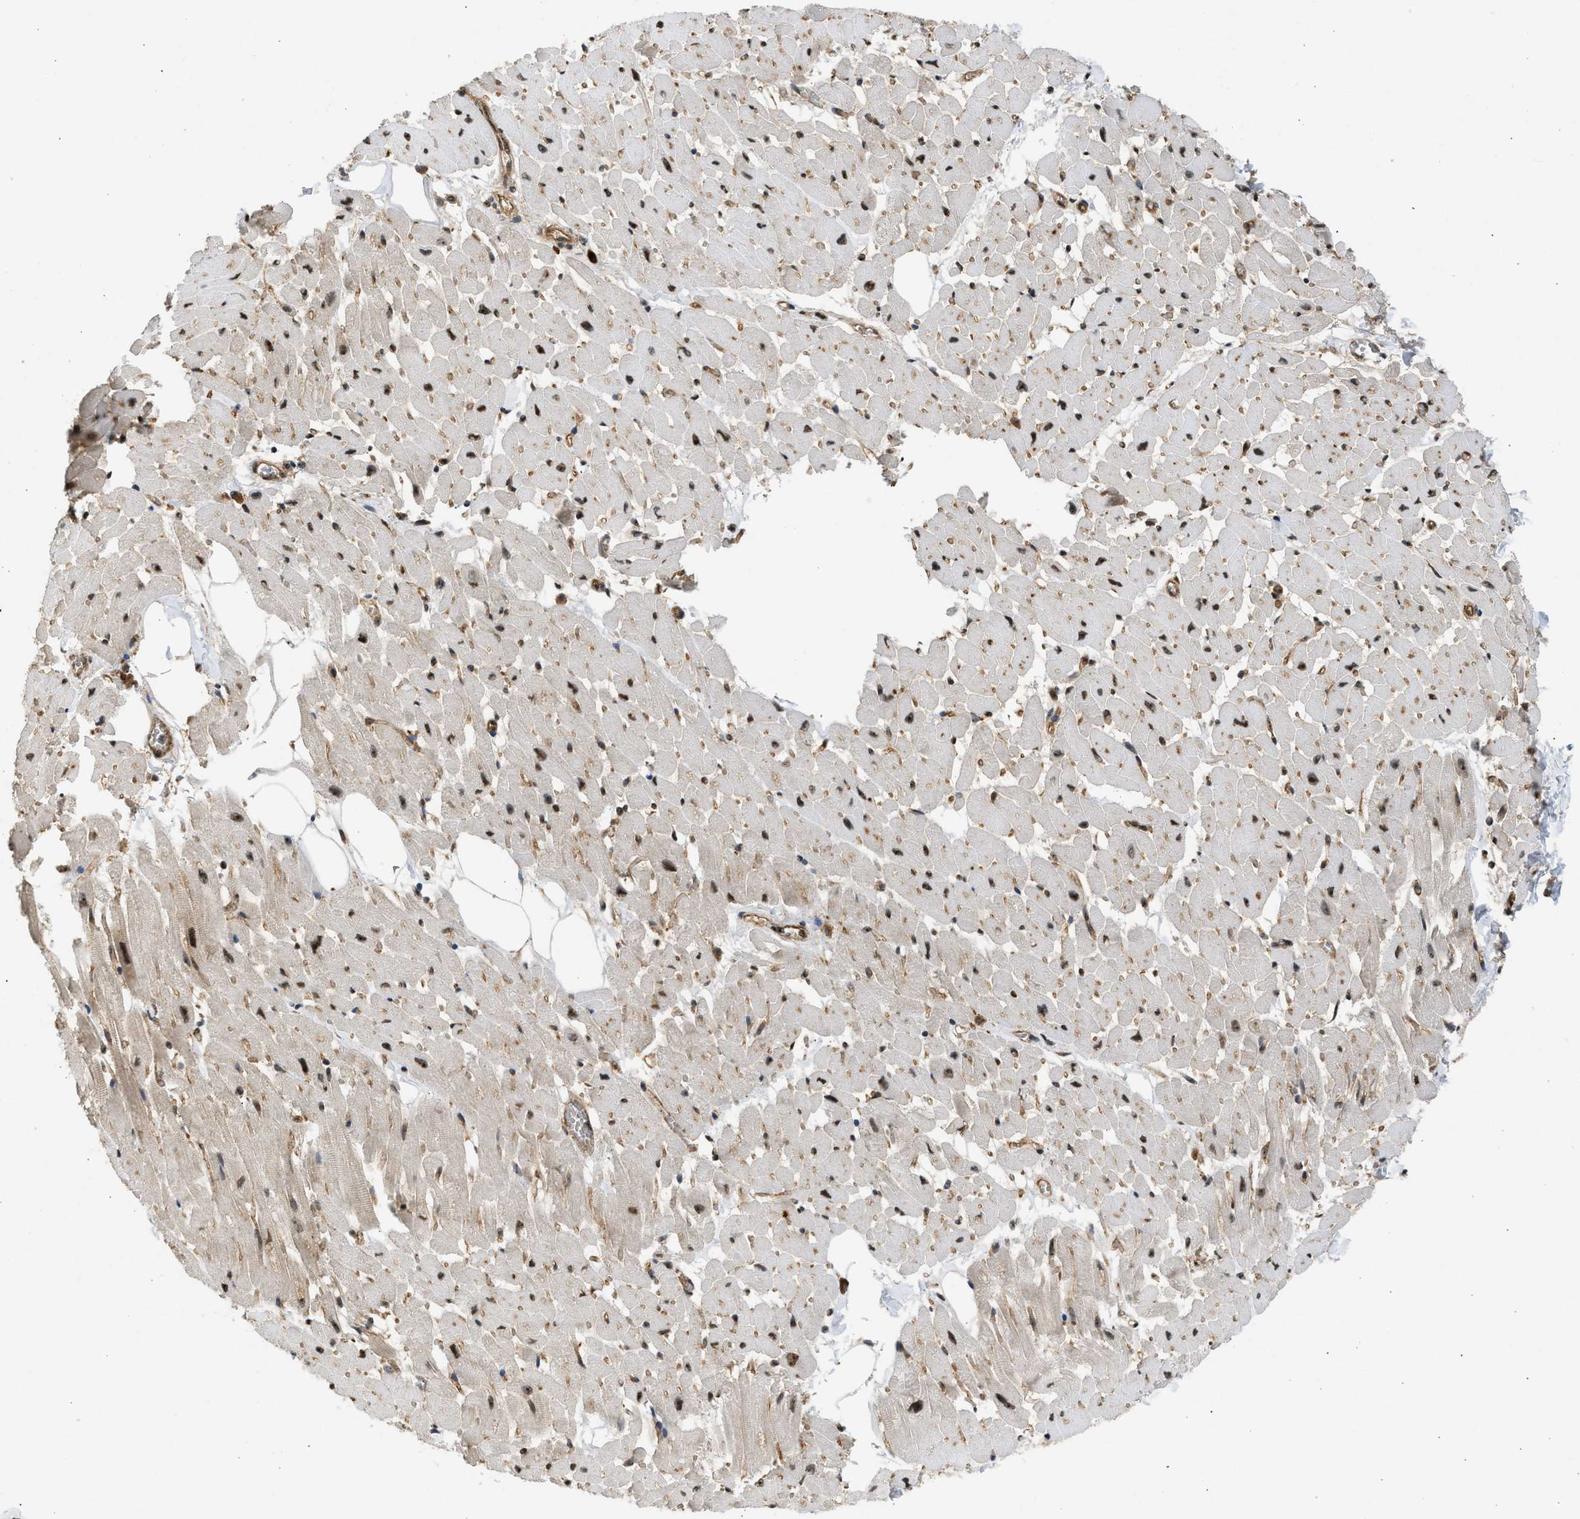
{"staining": {"intensity": "moderate", "quantity": ">75%", "location": "cytoplasmic/membranous,nuclear"}, "tissue": "heart muscle", "cell_type": "Cardiomyocytes", "image_type": "normal", "snomed": [{"axis": "morphology", "description": "Normal tissue, NOS"}, {"axis": "topography", "description": "Heart"}], "caption": "An IHC photomicrograph of unremarkable tissue is shown. Protein staining in brown labels moderate cytoplasmic/membranous,nuclear positivity in heart muscle within cardiomyocytes.", "gene": "TFDP2", "patient": {"sex": "female", "age": 19}}